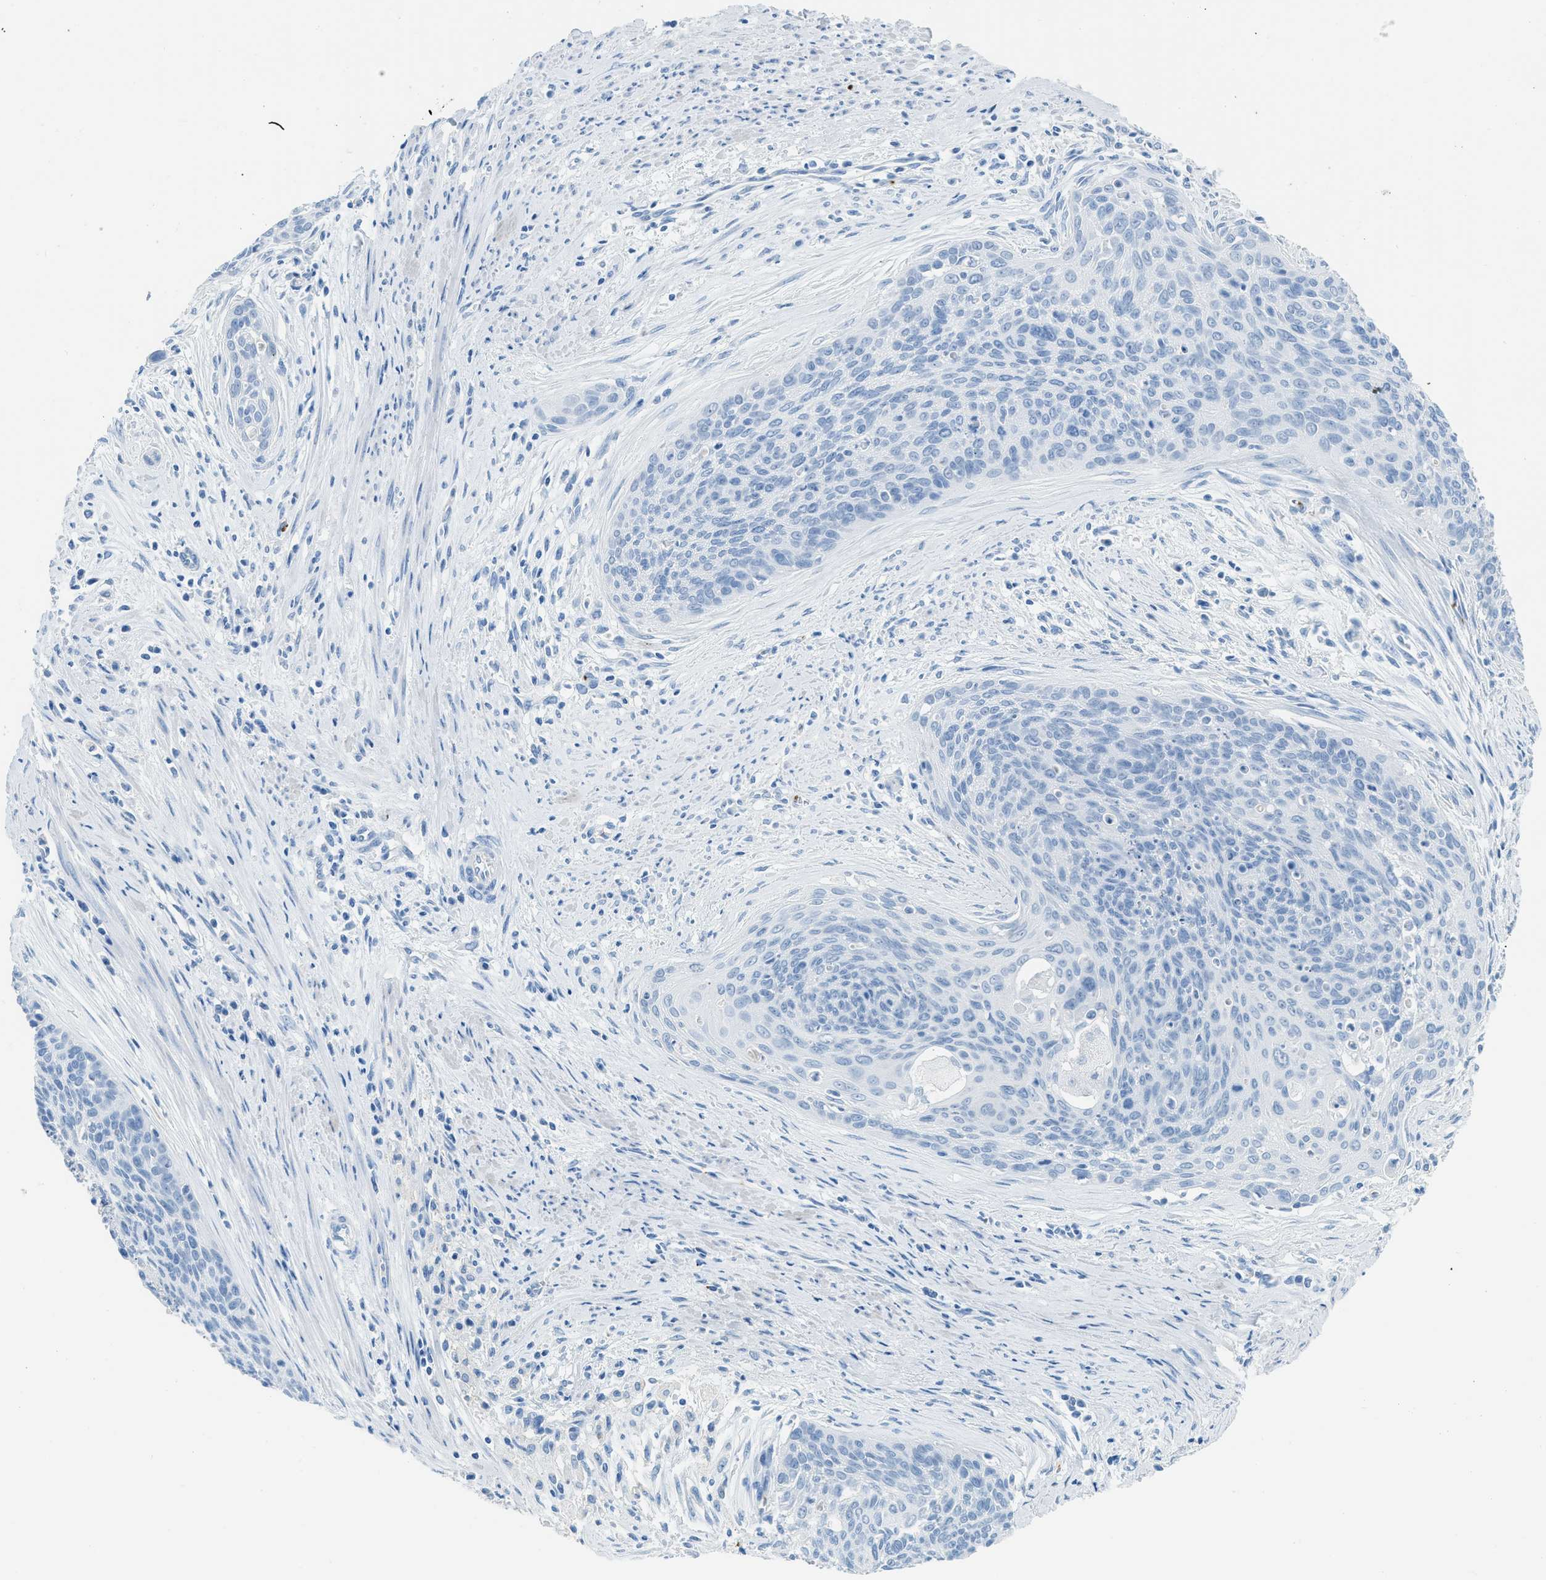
{"staining": {"intensity": "negative", "quantity": "none", "location": "none"}, "tissue": "cervical cancer", "cell_type": "Tumor cells", "image_type": "cancer", "snomed": [{"axis": "morphology", "description": "Squamous cell carcinoma, NOS"}, {"axis": "topography", "description": "Cervix"}], "caption": "Tumor cells show no significant expression in squamous cell carcinoma (cervical). (DAB (3,3'-diaminobenzidine) immunohistochemistry (IHC), high magnification).", "gene": "FAIM2", "patient": {"sex": "female", "age": 55}}